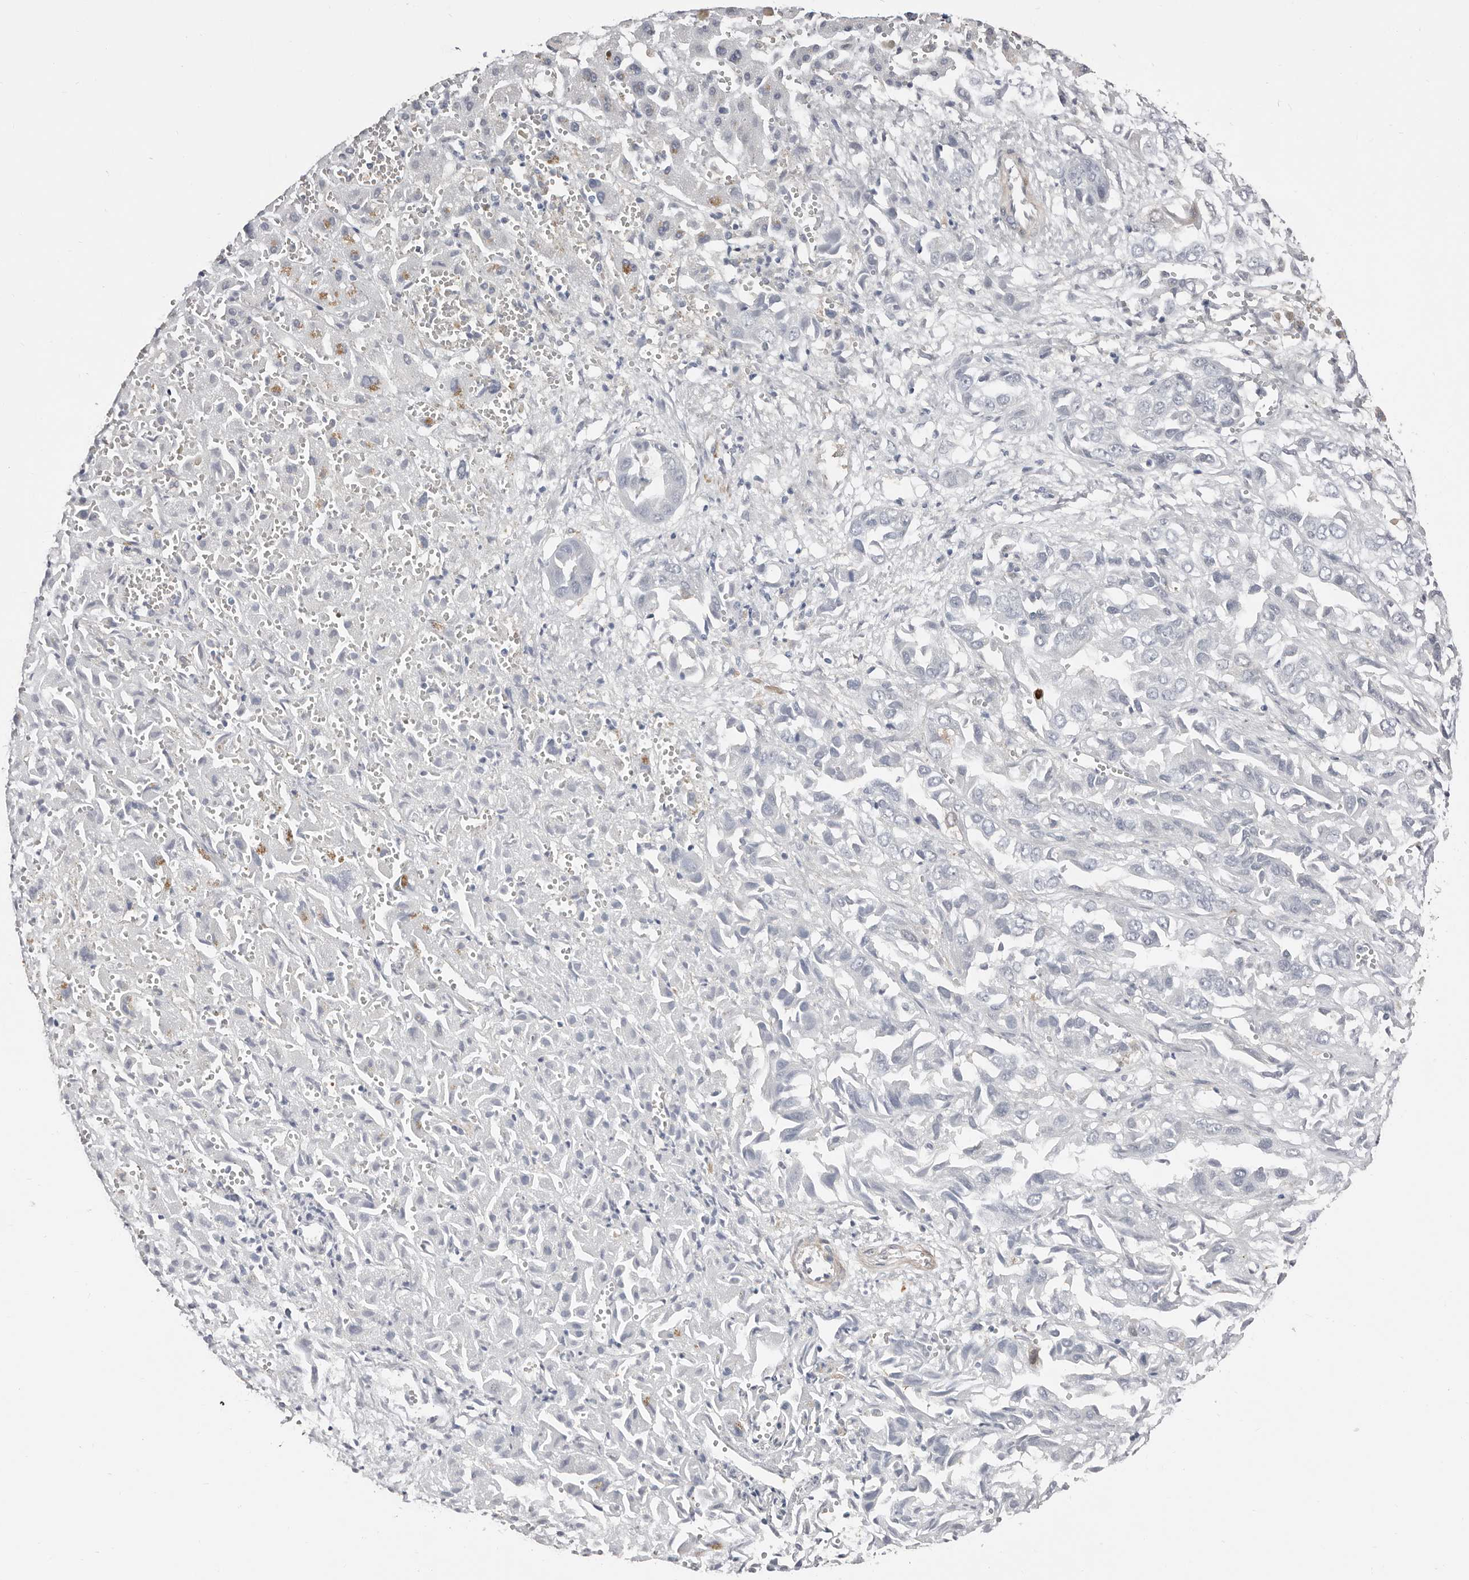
{"staining": {"intensity": "negative", "quantity": "none", "location": "none"}, "tissue": "liver cancer", "cell_type": "Tumor cells", "image_type": "cancer", "snomed": [{"axis": "morphology", "description": "Cholangiocarcinoma"}, {"axis": "topography", "description": "Liver"}], "caption": "Tumor cells show no significant protein expression in liver cancer (cholangiocarcinoma). The staining is performed using DAB brown chromogen with nuclei counter-stained in using hematoxylin.", "gene": "ASRGL1", "patient": {"sex": "female", "age": 52}}